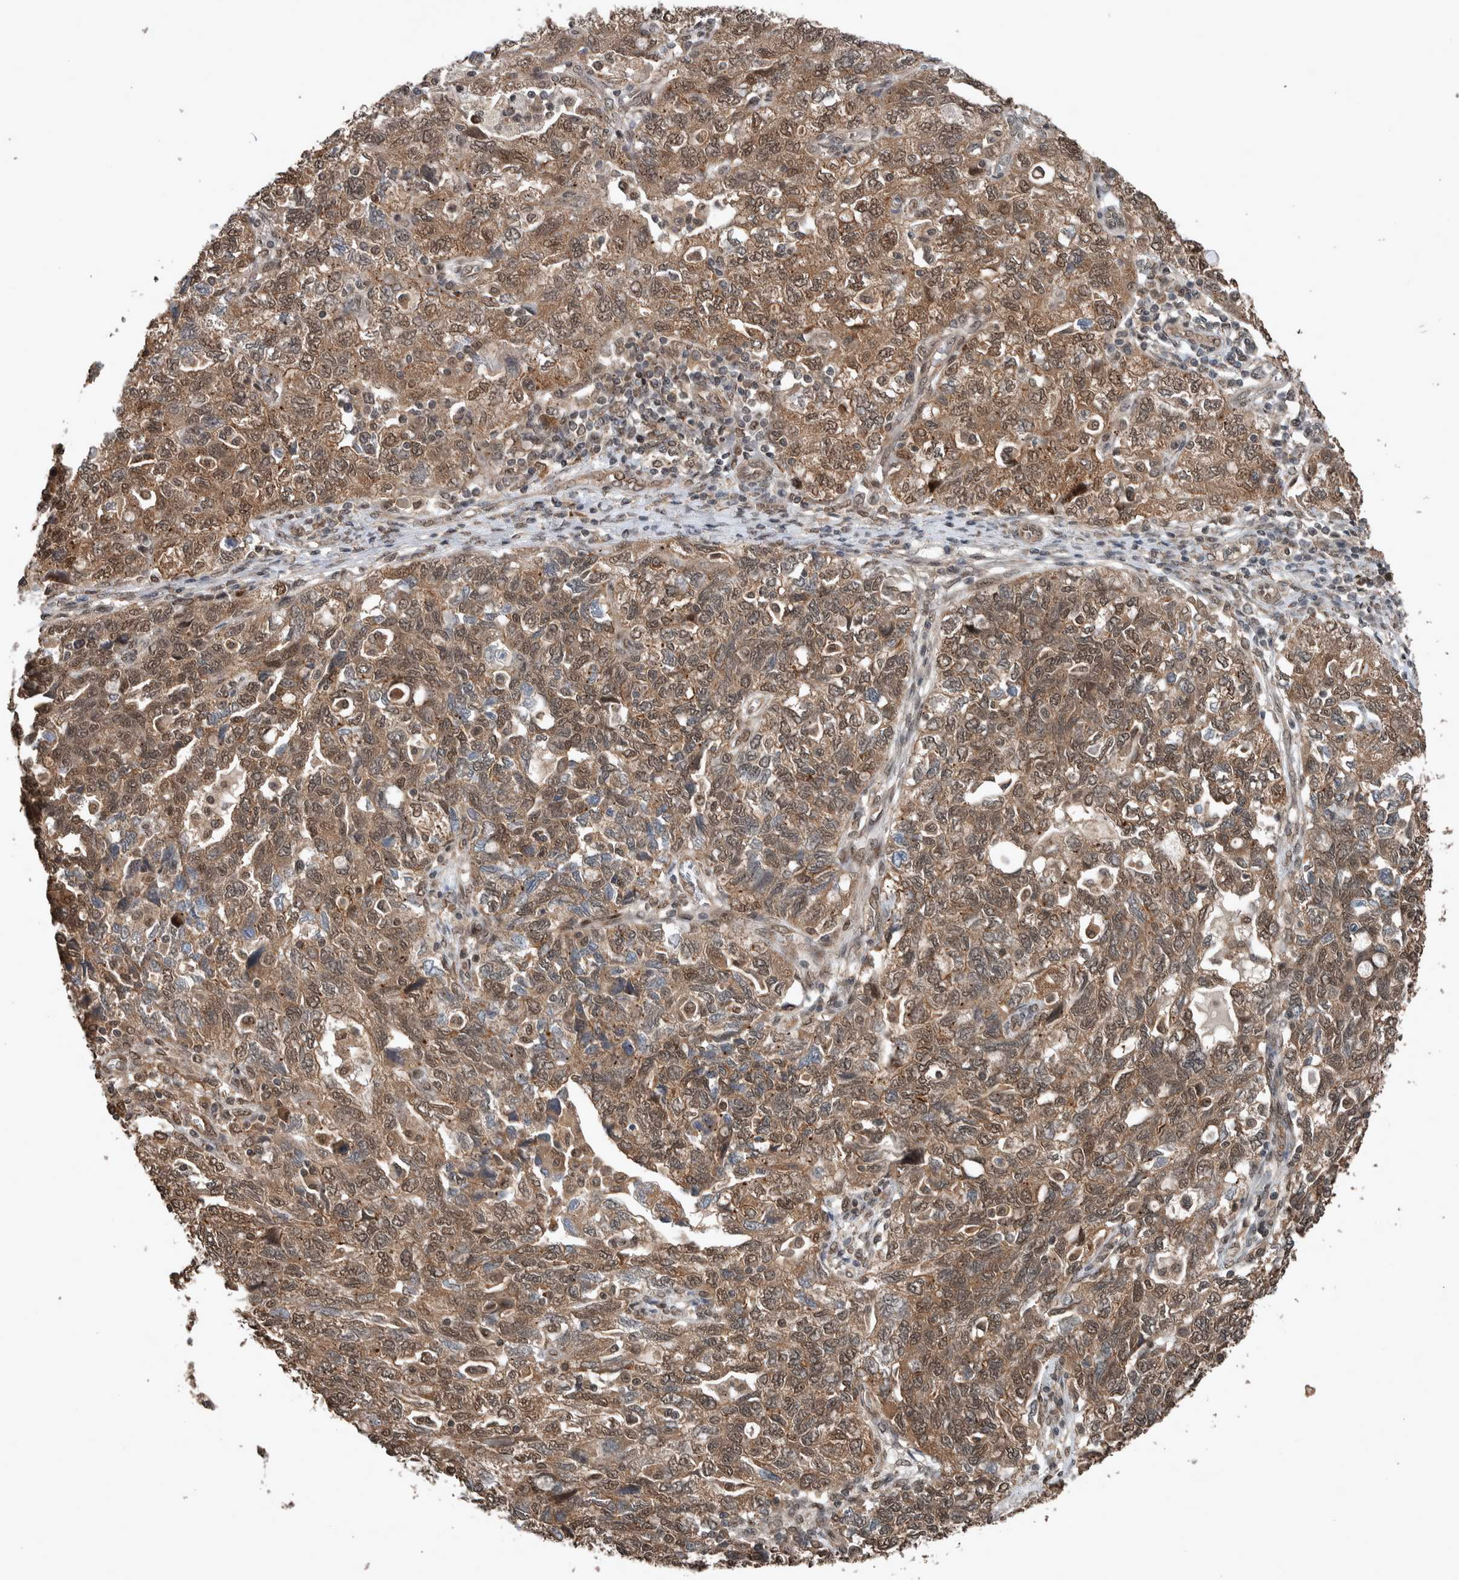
{"staining": {"intensity": "moderate", "quantity": ">75%", "location": "cytoplasmic/membranous,nuclear"}, "tissue": "ovarian cancer", "cell_type": "Tumor cells", "image_type": "cancer", "snomed": [{"axis": "morphology", "description": "Carcinoma, NOS"}, {"axis": "morphology", "description": "Cystadenocarcinoma, serous, NOS"}, {"axis": "topography", "description": "Ovary"}], "caption": "A medium amount of moderate cytoplasmic/membranous and nuclear expression is identified in approximately >75% of tumor cells in carcinoma (ovarian) tissue.", "gene": "MYO1E", "patient": {"sex": "female", "age": 69}}